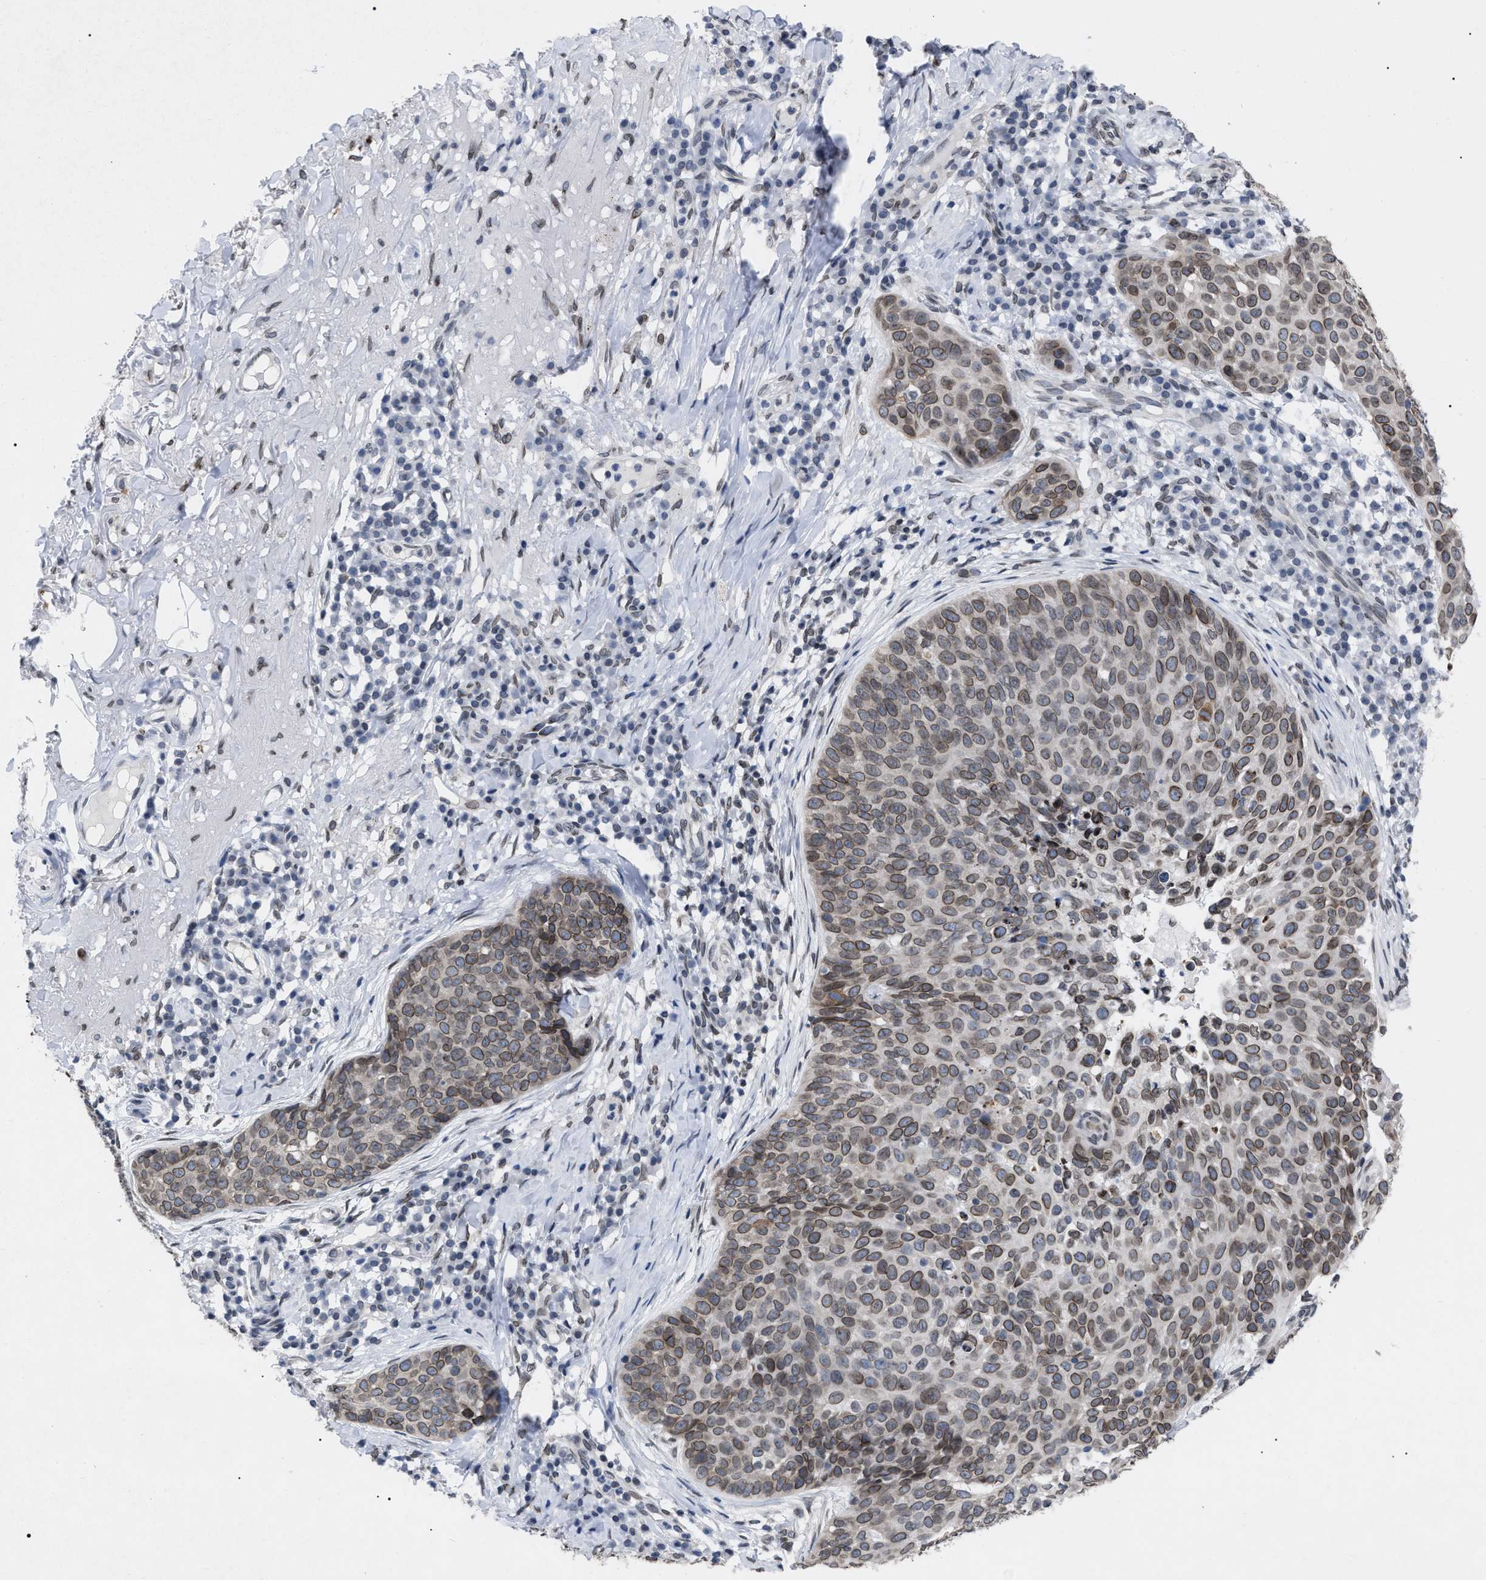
{"staining": {"intensity": "moderate", "quantity": ">75%", "location": "cytoplasmic/membranous,nuclear"}, "tissue": "skin cancer", "cell_type": "Tumor cells", "image_type": "cancer", "snomed": [{"axis": "morphology", "description": "Squamous cell carcinoma in situ, NOS"}, {"axis": "morphology", "description": "Squamous cell carcinoma, NOS"}, {"axis": "topography", "description": "Skin"}], "caption": "Immunohistochemical staining of squamous cell carcinoma (skin) displays medium levels of moderate cytoplasmic/membranous and nuclear protein staining in approximately >75% of tumor cells. (Brightfield microscopy of DAB IHC at high magnification).", "gene": "TPR", "patient": {"sex": "male", "age": 93}}